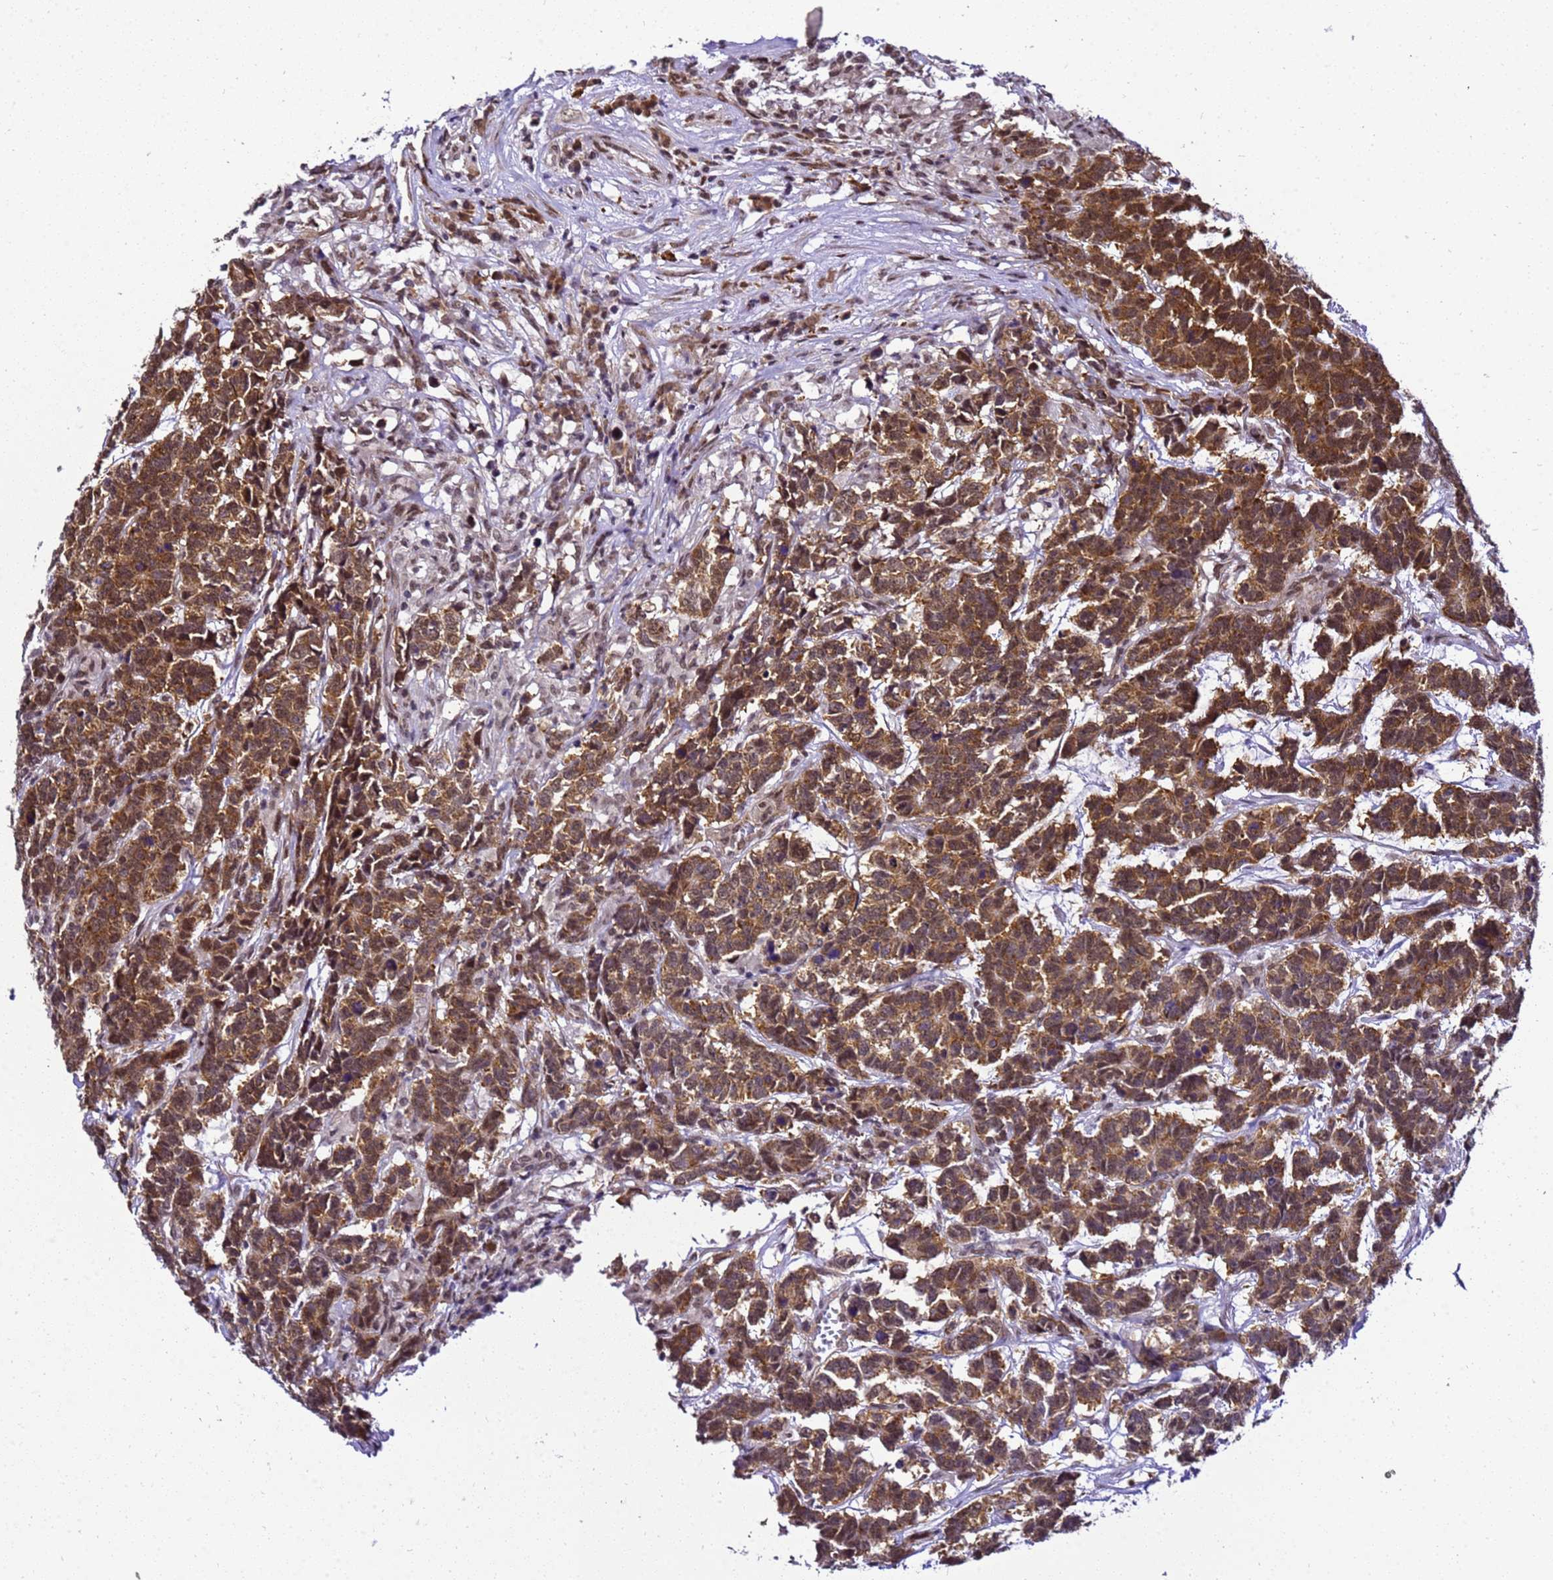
{"staining": {"intensity": "moderate", "quantity": ">75%", "location": "cytoplasmic/membranous"}, "tissue": "testis cancer", "cell_type": "Tumor cells", "image_type": "cancer", "snomed": [{"axis": "morphology", "description": "Carcinoma, Embryonal, NOS"}, {"axis": "topography", "description": "Testis"}], "caption": "Moderate cytoplasmic/membranous positivity for a protein is seen in approximately >75% of tumor cells of testis embryonal carcinoma using immunohistochemistry (IHC).", "gene": "SMN1", "patient": {"sex": "male", "age": 26}}